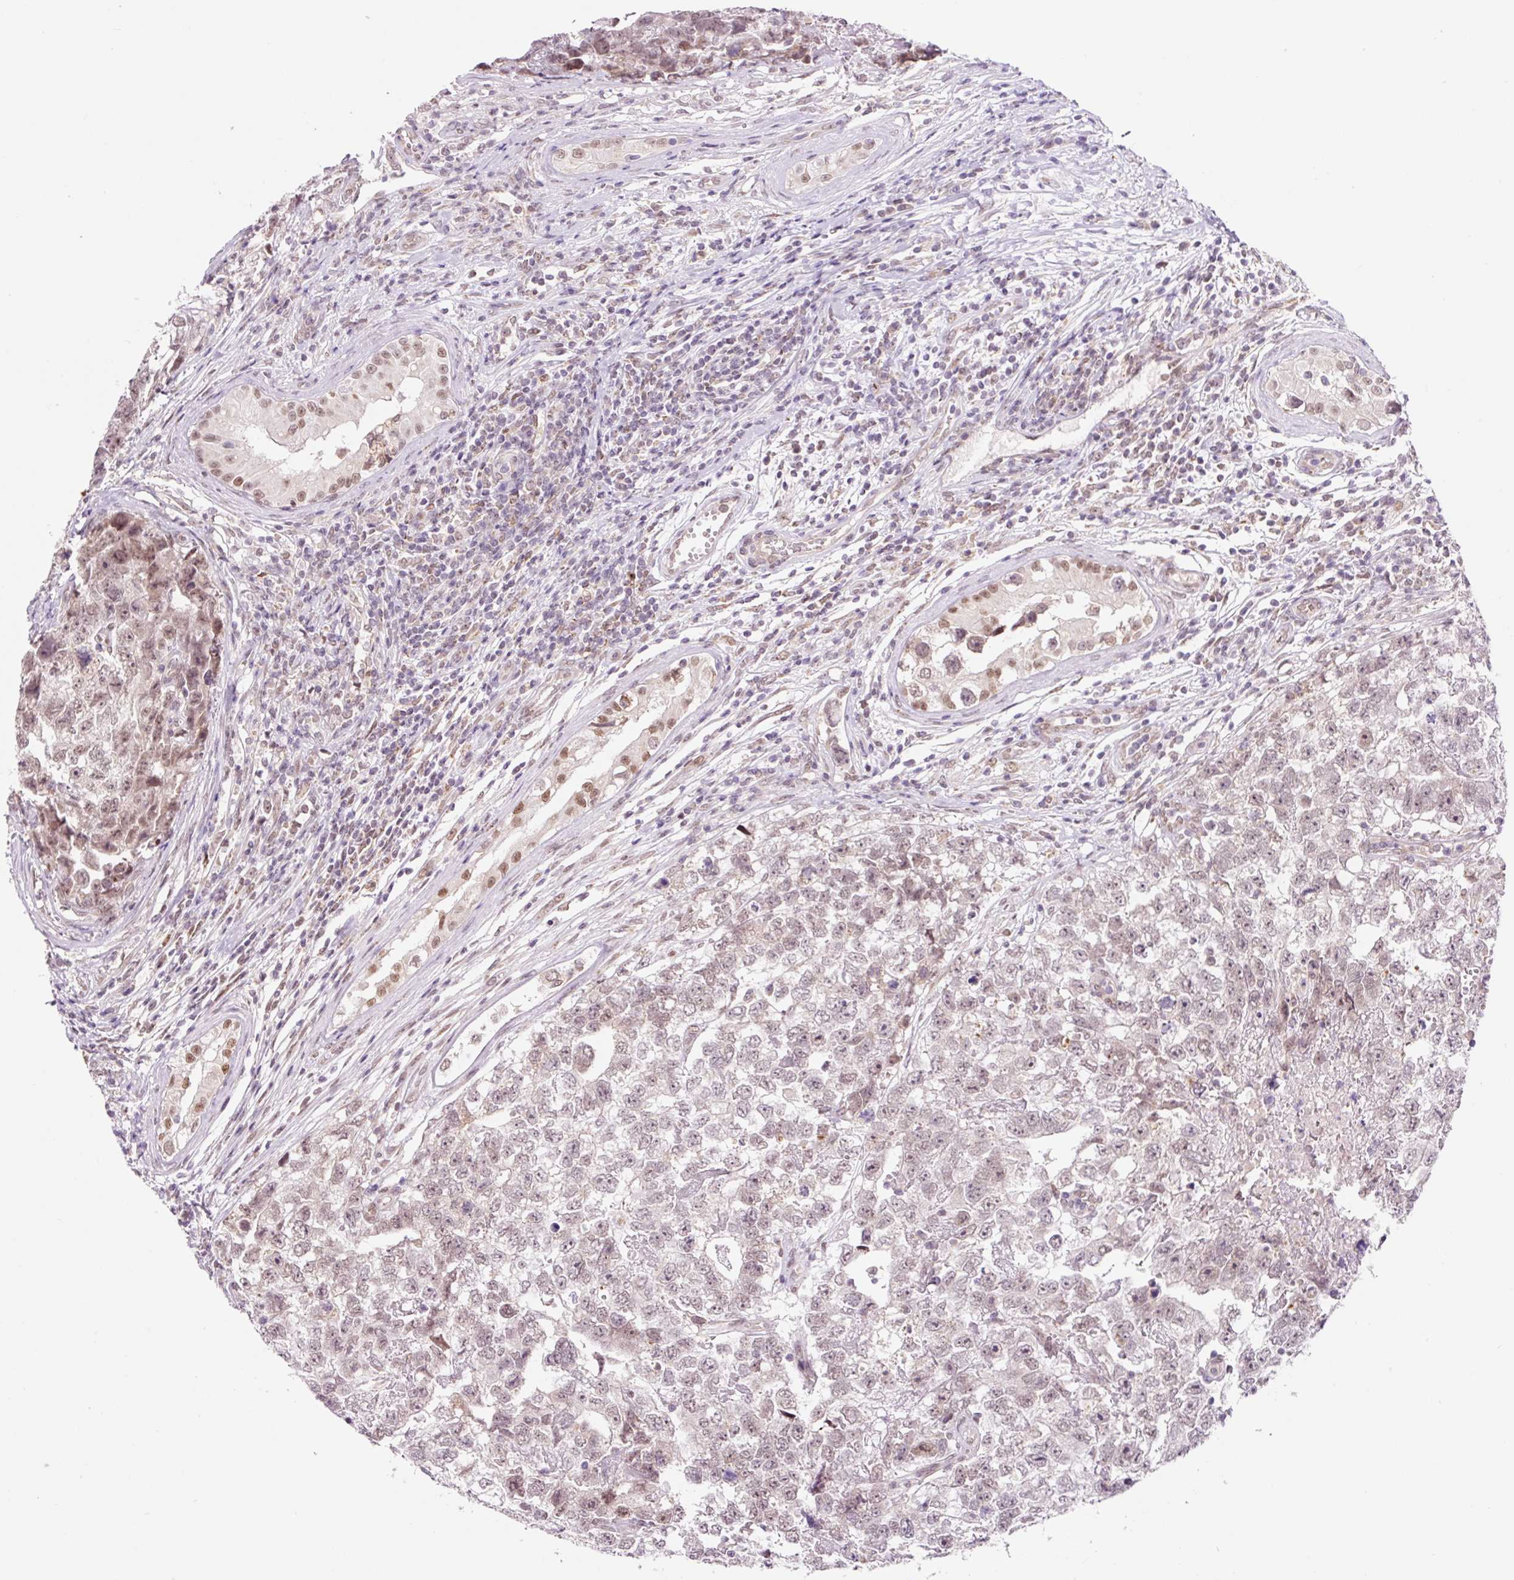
{"staining": {"intensity": "weak", "quantity": ">75%", "location": "nuclear"}, "tissue": "testis cancer", "cell_type": "Tumor cells", "image_type": "cancer", "snomed": [{"axis": "morphology", "description": "Carcinoma, Embryonal, NOS"}, {"axis": "topography", "description": "Testis"}], "caption": "Testis cancer tissue reveals weak nuclear expression in about >75% of tumor cells", "gene": "PCK2", "patient": {"sex": "male", "age": 22}}